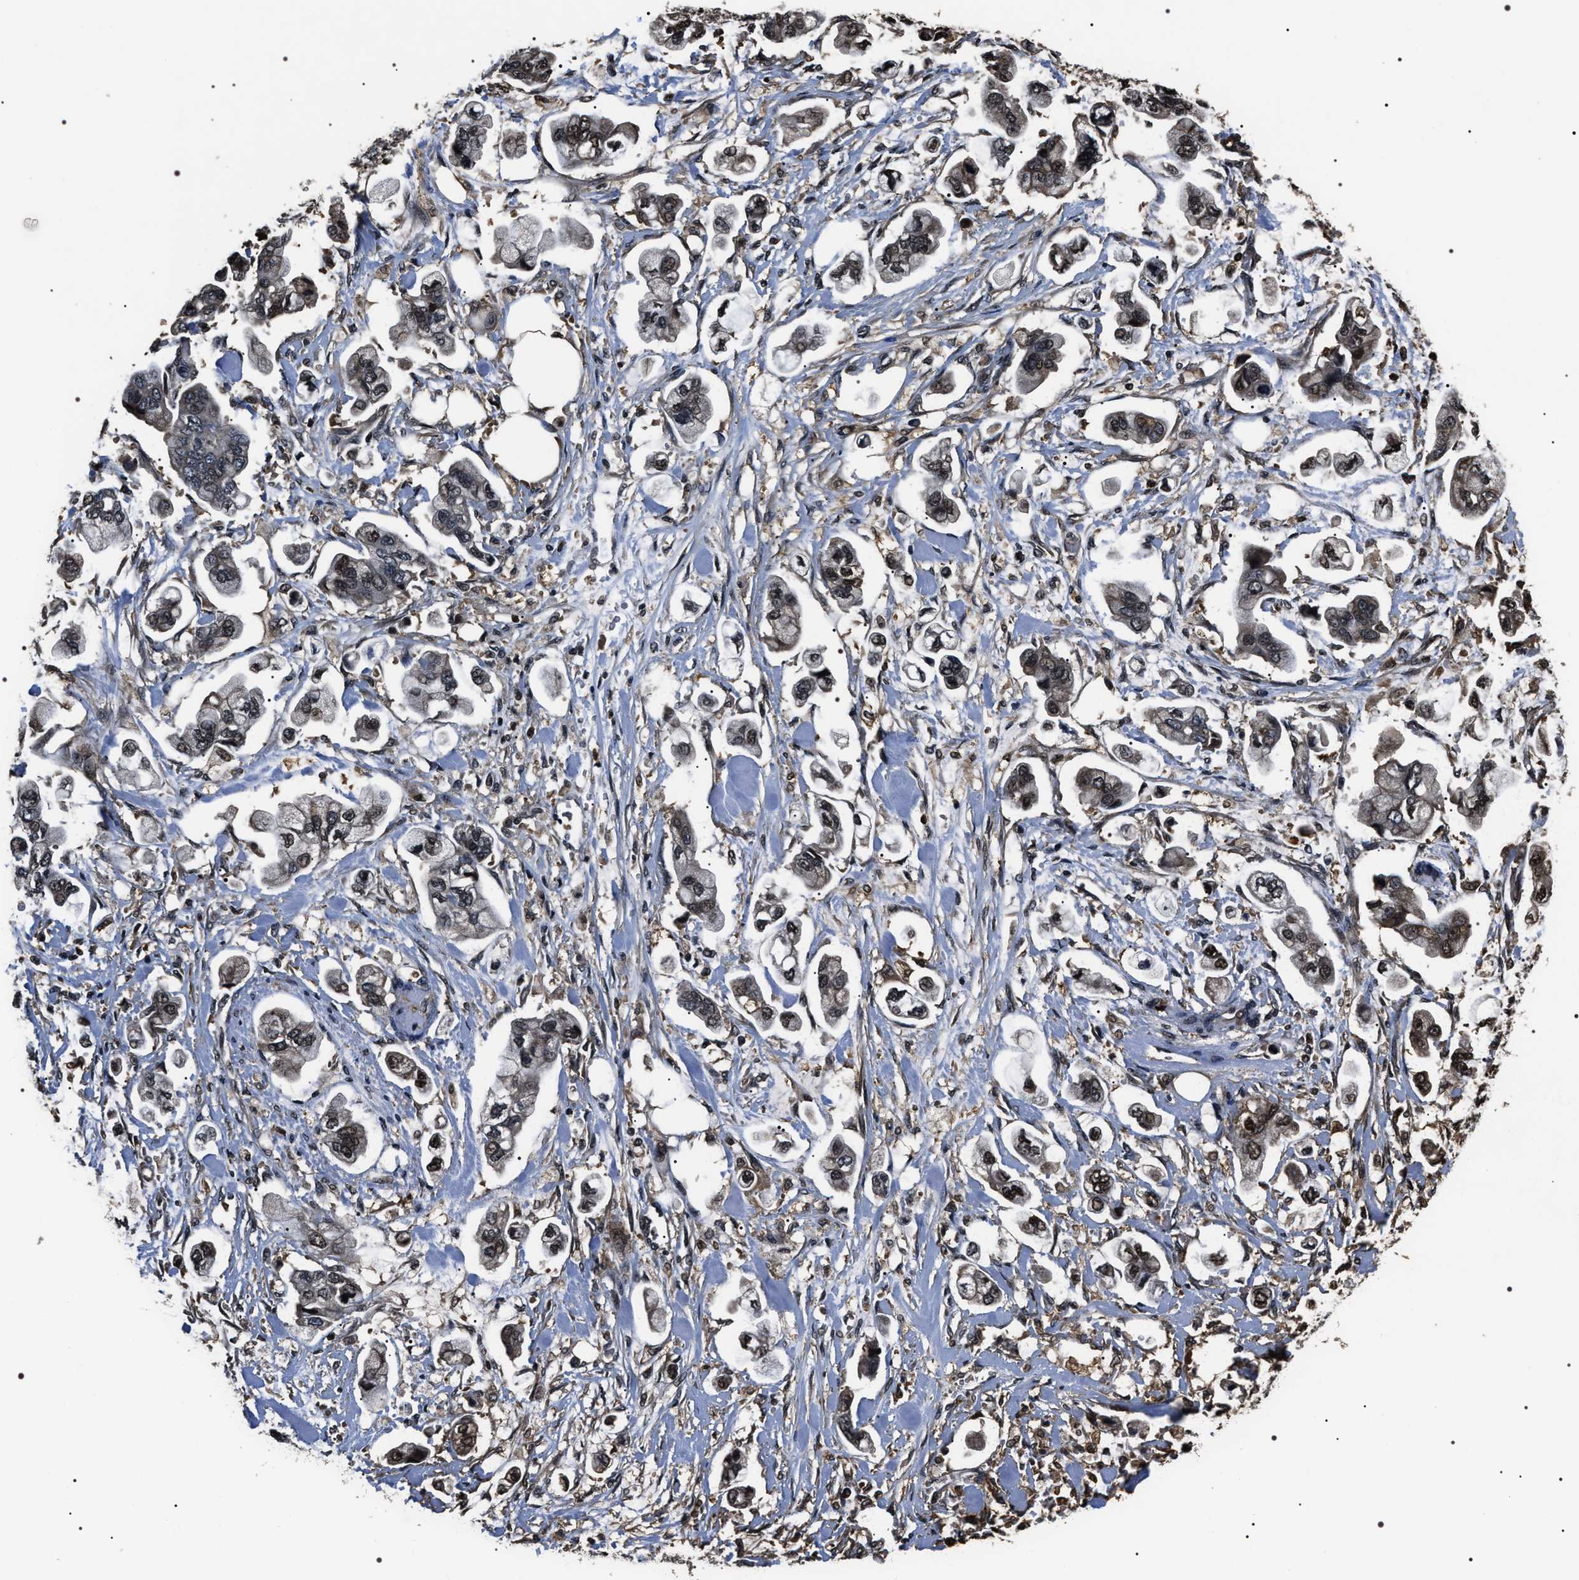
{"staining": {"intensity": "moderate", "quantity": "25%-75%", "location": "nuclear"}, "tissue": "stomach cancer", "cell_type": "Tumor cells", "image_type": "cancer", "snomed": [{"axis": "morphology", "description": "Adenocarcinoma, NOS"}, {"axis": "topography", "description": "Stomach"}], "caption": "Stomach cancer (adenocarcinoma) was stained to show a protein in brown. There is medium levels of moderate nuclear expression in about 25%-75% of tumor cells.", "gene": "ARHGAP22", "patient": {"sex": "male", "age": 62}}